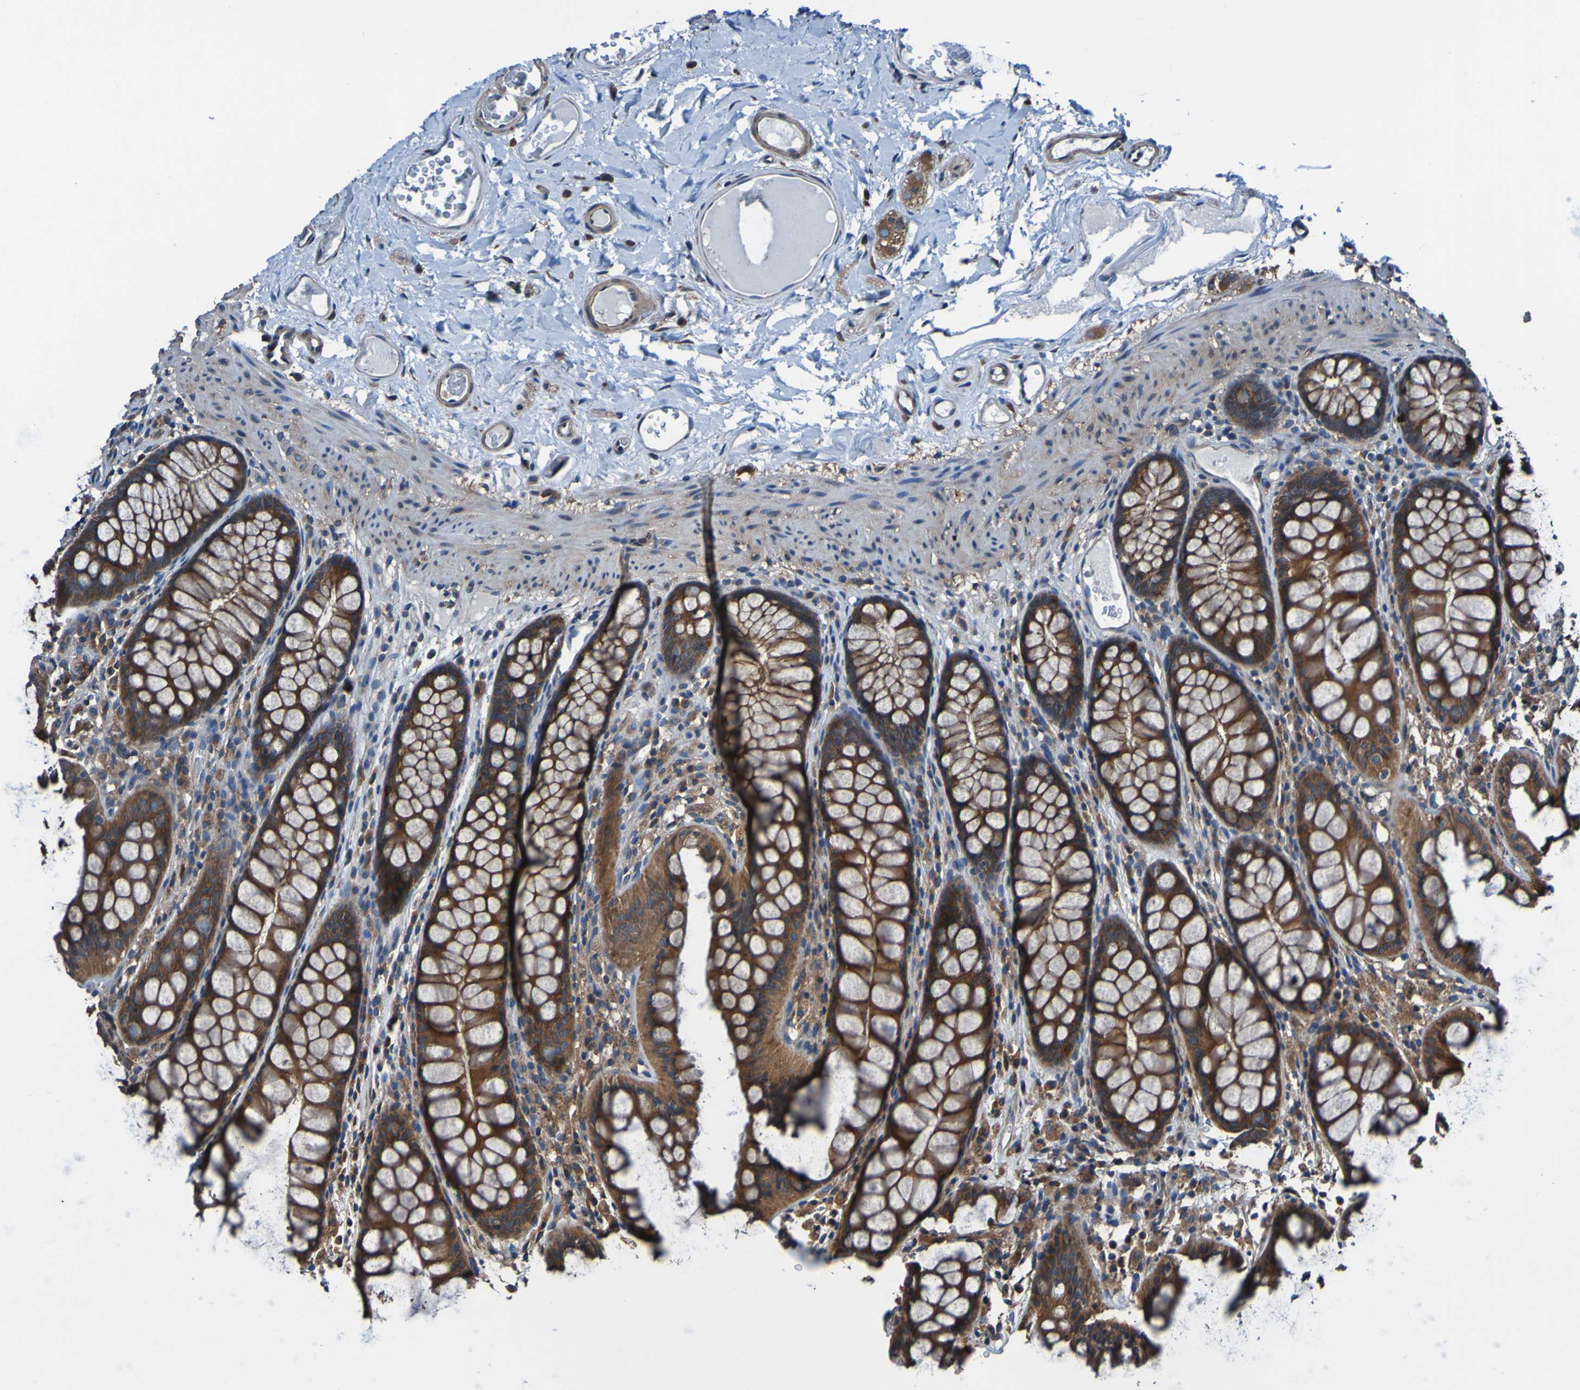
{"staining": {"intensity": "moderate", "quantity": "25%-75%", "location": "cytoplasmic/membranous"}, "tissue": "colon", "cell_type": "Endothelial cells", "image_type": "normal", "snomed": [{"axis": "morphology", "description": "Normal tissue, NOS"}, {"axis": "topography", "description": "Colon"}], "caption": "IHC micrograph of normal colon stained for a protein (brown), which reveals medium levels of moderate cytoplasmic/membranous staining in about 25%-75% of endothelial cells.", "gene": "RAB5B", "patient": {"sex": "female", "age": 55}}